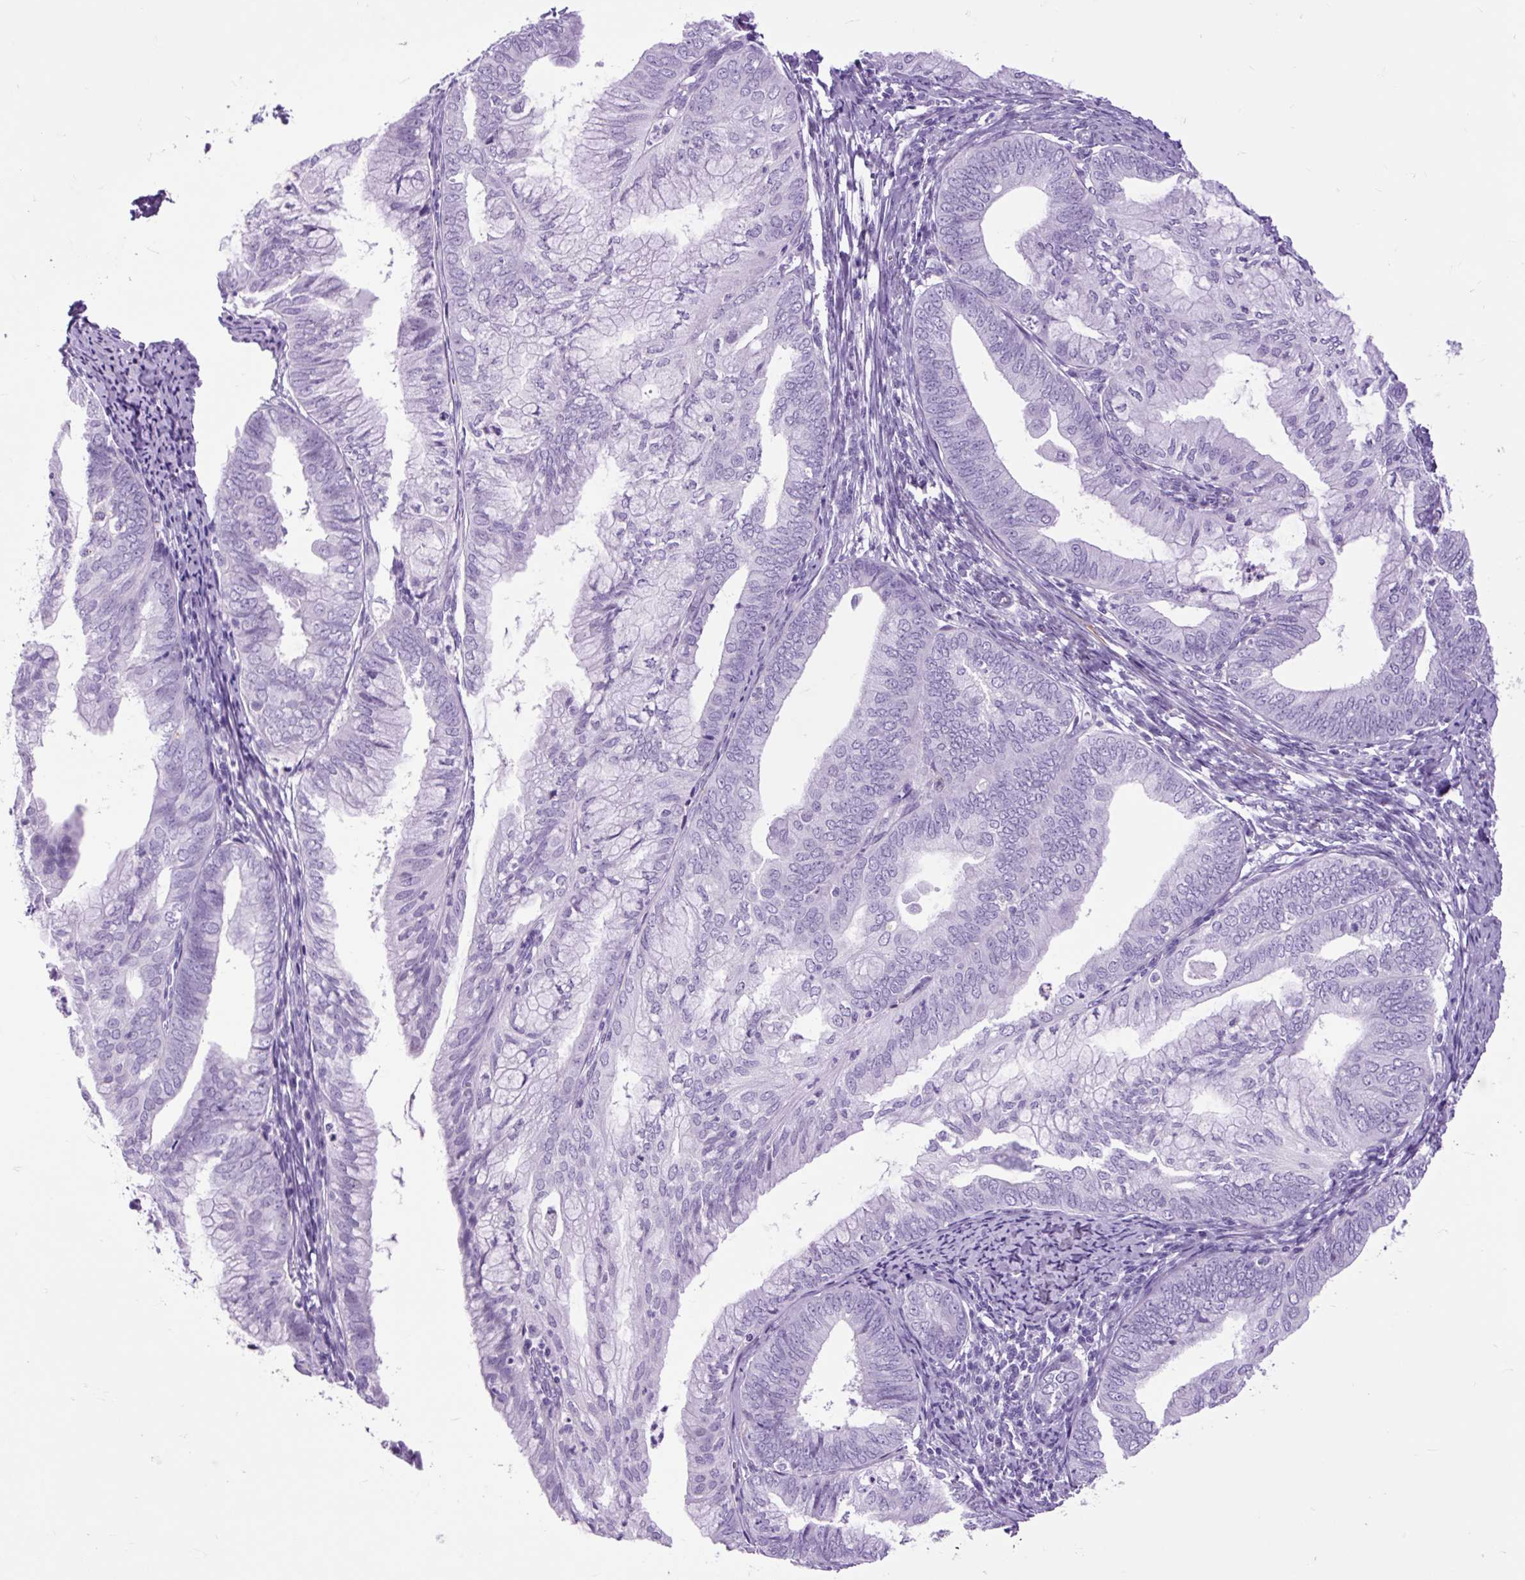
{"staining": {"intensity": "negative", "quantity": "none", "location": "none"}, "tissue": "endometrial cancer", "cell_type": "Tumor cells", "image_type": "cancer", "snomed": [{"axis": "morphology", "description": "Adenocarcinoma, NOS"}, {"axis": "topography", "description": "Endometrium"}], "caption": "IHC micrograph of neoplastic tissue: human adenocarcinoma (endometrial) stained with DAB demonstrates no significant protein positivity in tumor cells.", "gene": "DPP6", "patient": {"sex": "female", "age": 75}}